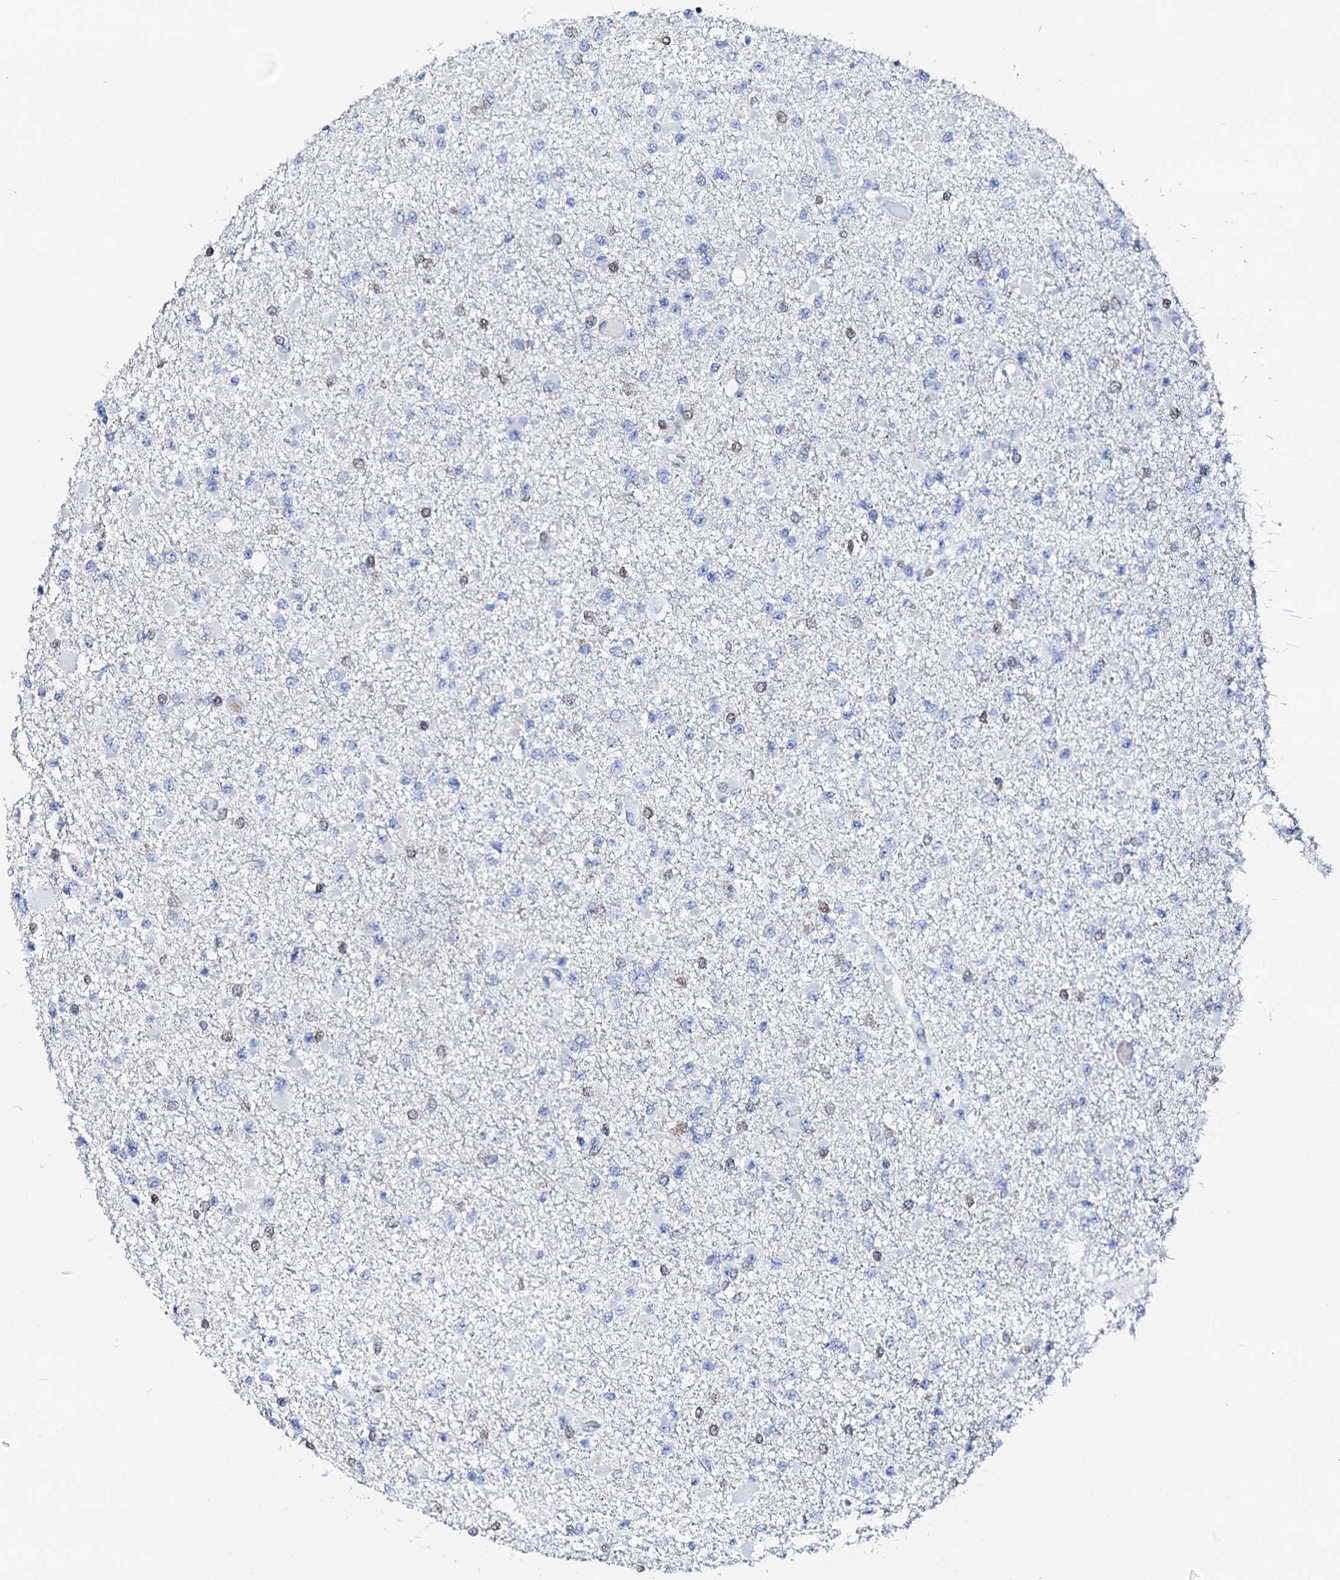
{"staining": {"intensity": "negative", "quantity": "none", "location": "none"}, "tissue": "glioma", "cell_type": "Tumor cells", "image_type": "cancer", "snomed": [{"axis": "morphology", "description": "Glioma, malignant, Low grade"}, {"axis": "topography", "description": "Brain"}], "caption": "Immunohistochemistry of human glioma displays no expression in tumor cells.", "gene": "NRIP2", "patient": {"sex": "female", "age": 22}}